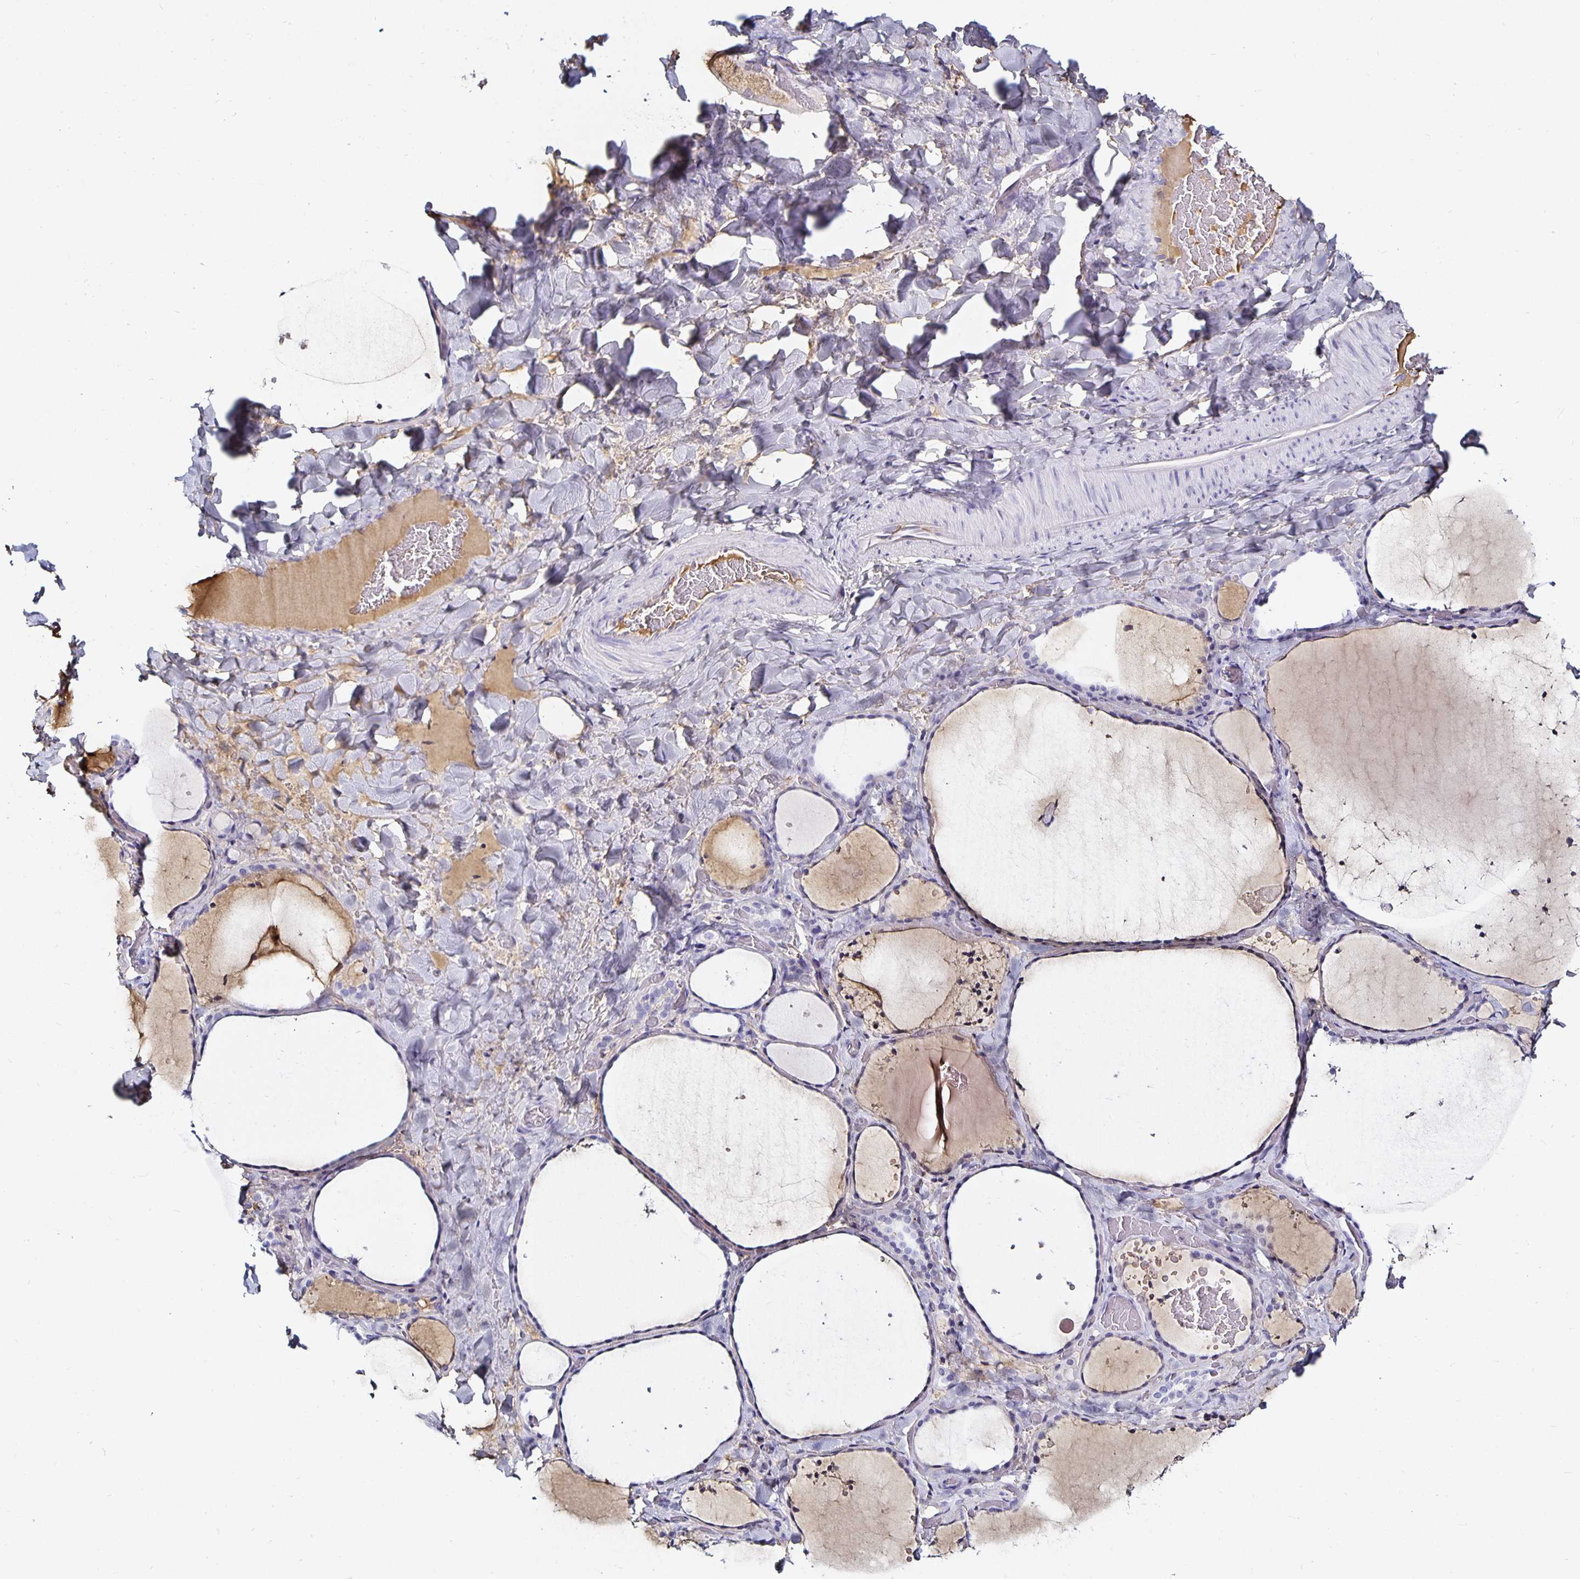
{"staining": {"intensity": "negative", "quantity": "none", "location": "none"}, "tissue": "thyroid gland", "cell_type": "Glandular cells", "image_type": "normal", "snomed": [{"axis": "morphology", "description": "Normal tissue, NOS"}, {"axis": "topography", "description": "Thyroid gland"}], "caption": "Immunohistochemistry (IHC) of benign human thyroid gland displays no positivity in glandular cells.", "gene": "TTR", "patient": {"sex": "female", "age": 36}}